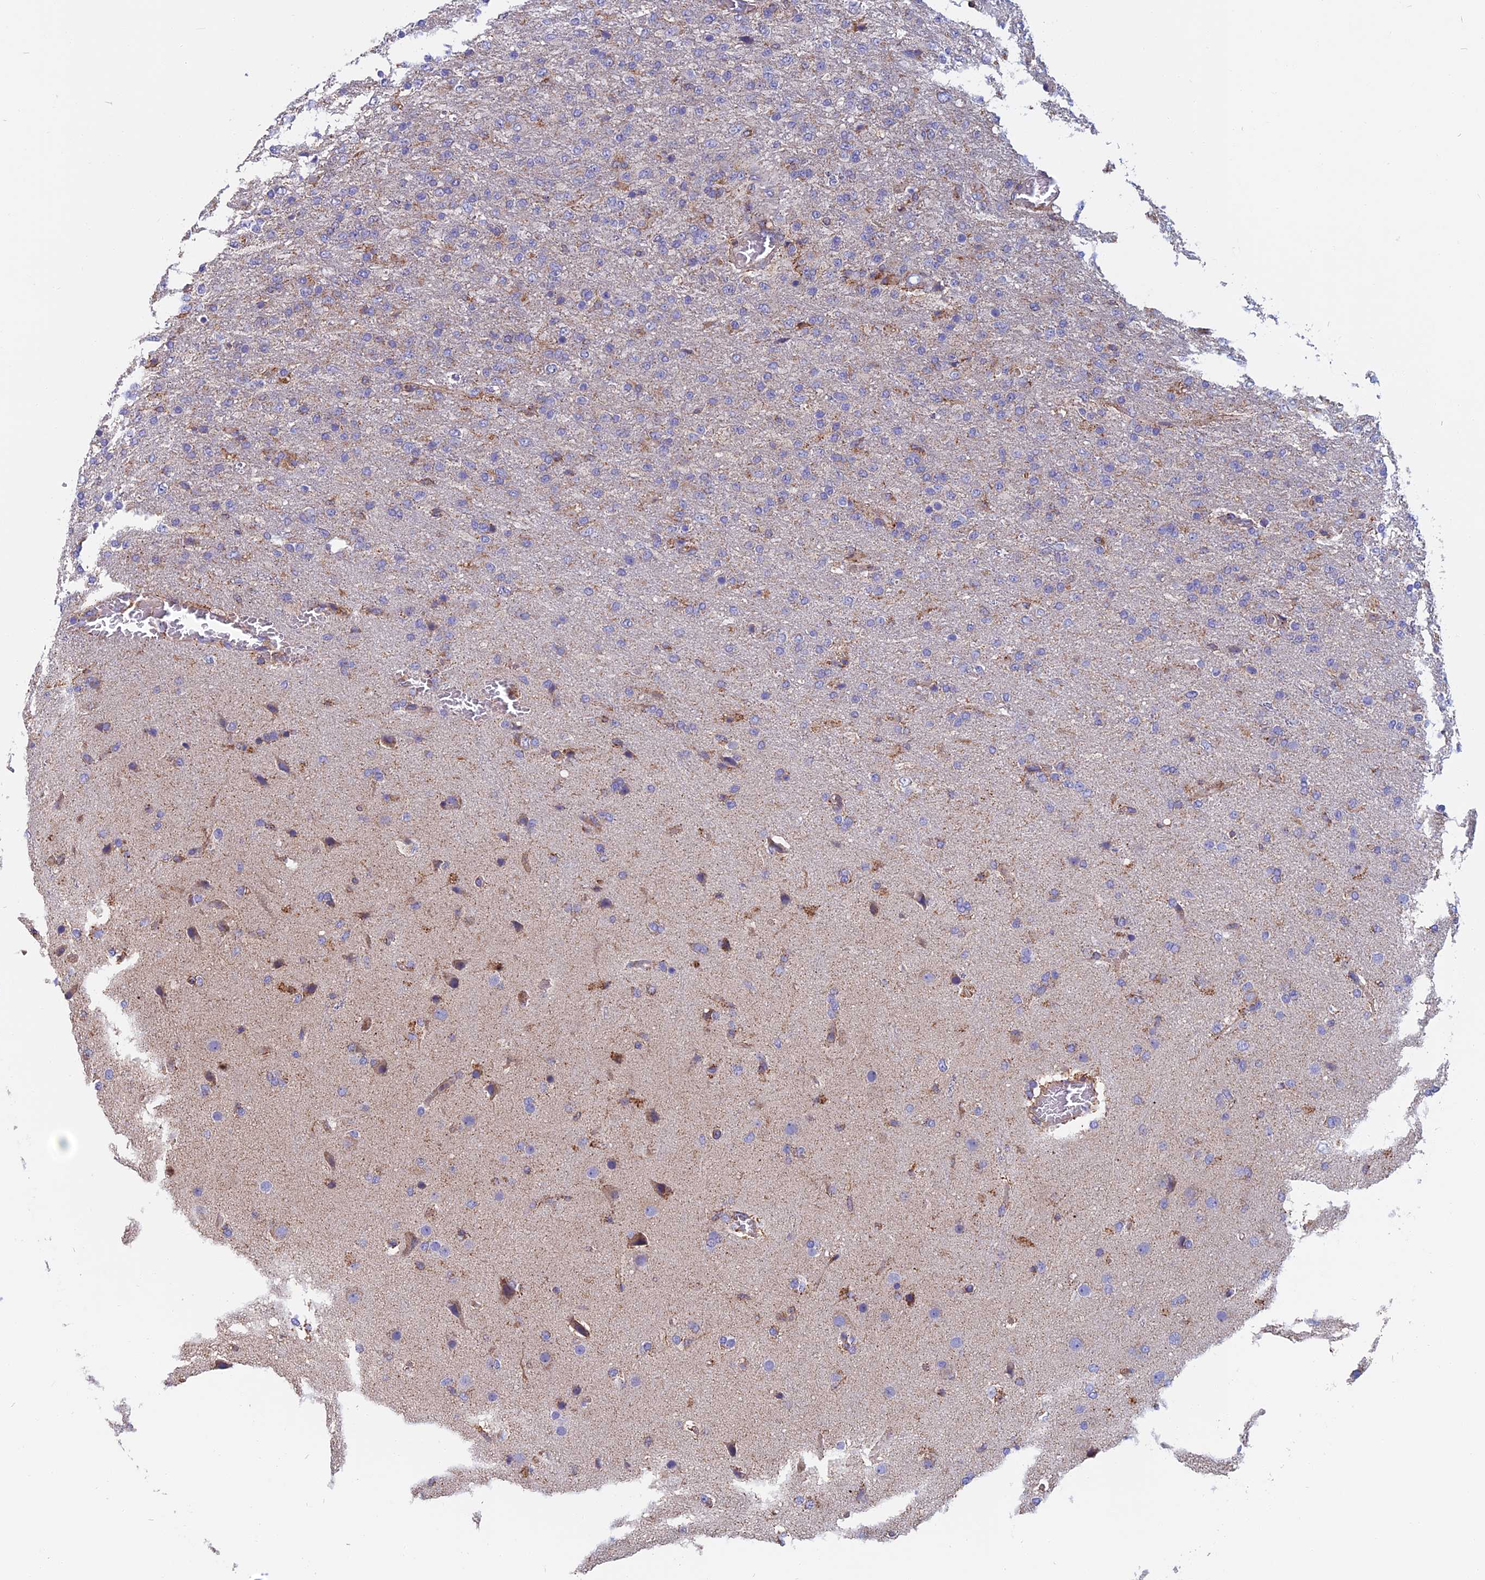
{"staining": {"intensity": "weak", "quantity": "25%-75%", "location": "cytoplasmic/membranous"}, "tissue": "glioma", "cell_type": "Tumor cells", "image_type": "cancer", "snomed": [{"axis": "morphology", "description": "Glioma, malignant, High grade"}, {"axis": "topography", "description": "Brain"}], "caption": "Immunohistochemical staining of human malignant high-grade glioma demonstrates low levels of weak cytoplasmic/membranous protein expression in approximately 25%-75% of tumor cells.", "gene": "HSD17B8", "patient": {"sex": "female", "age": 74}}